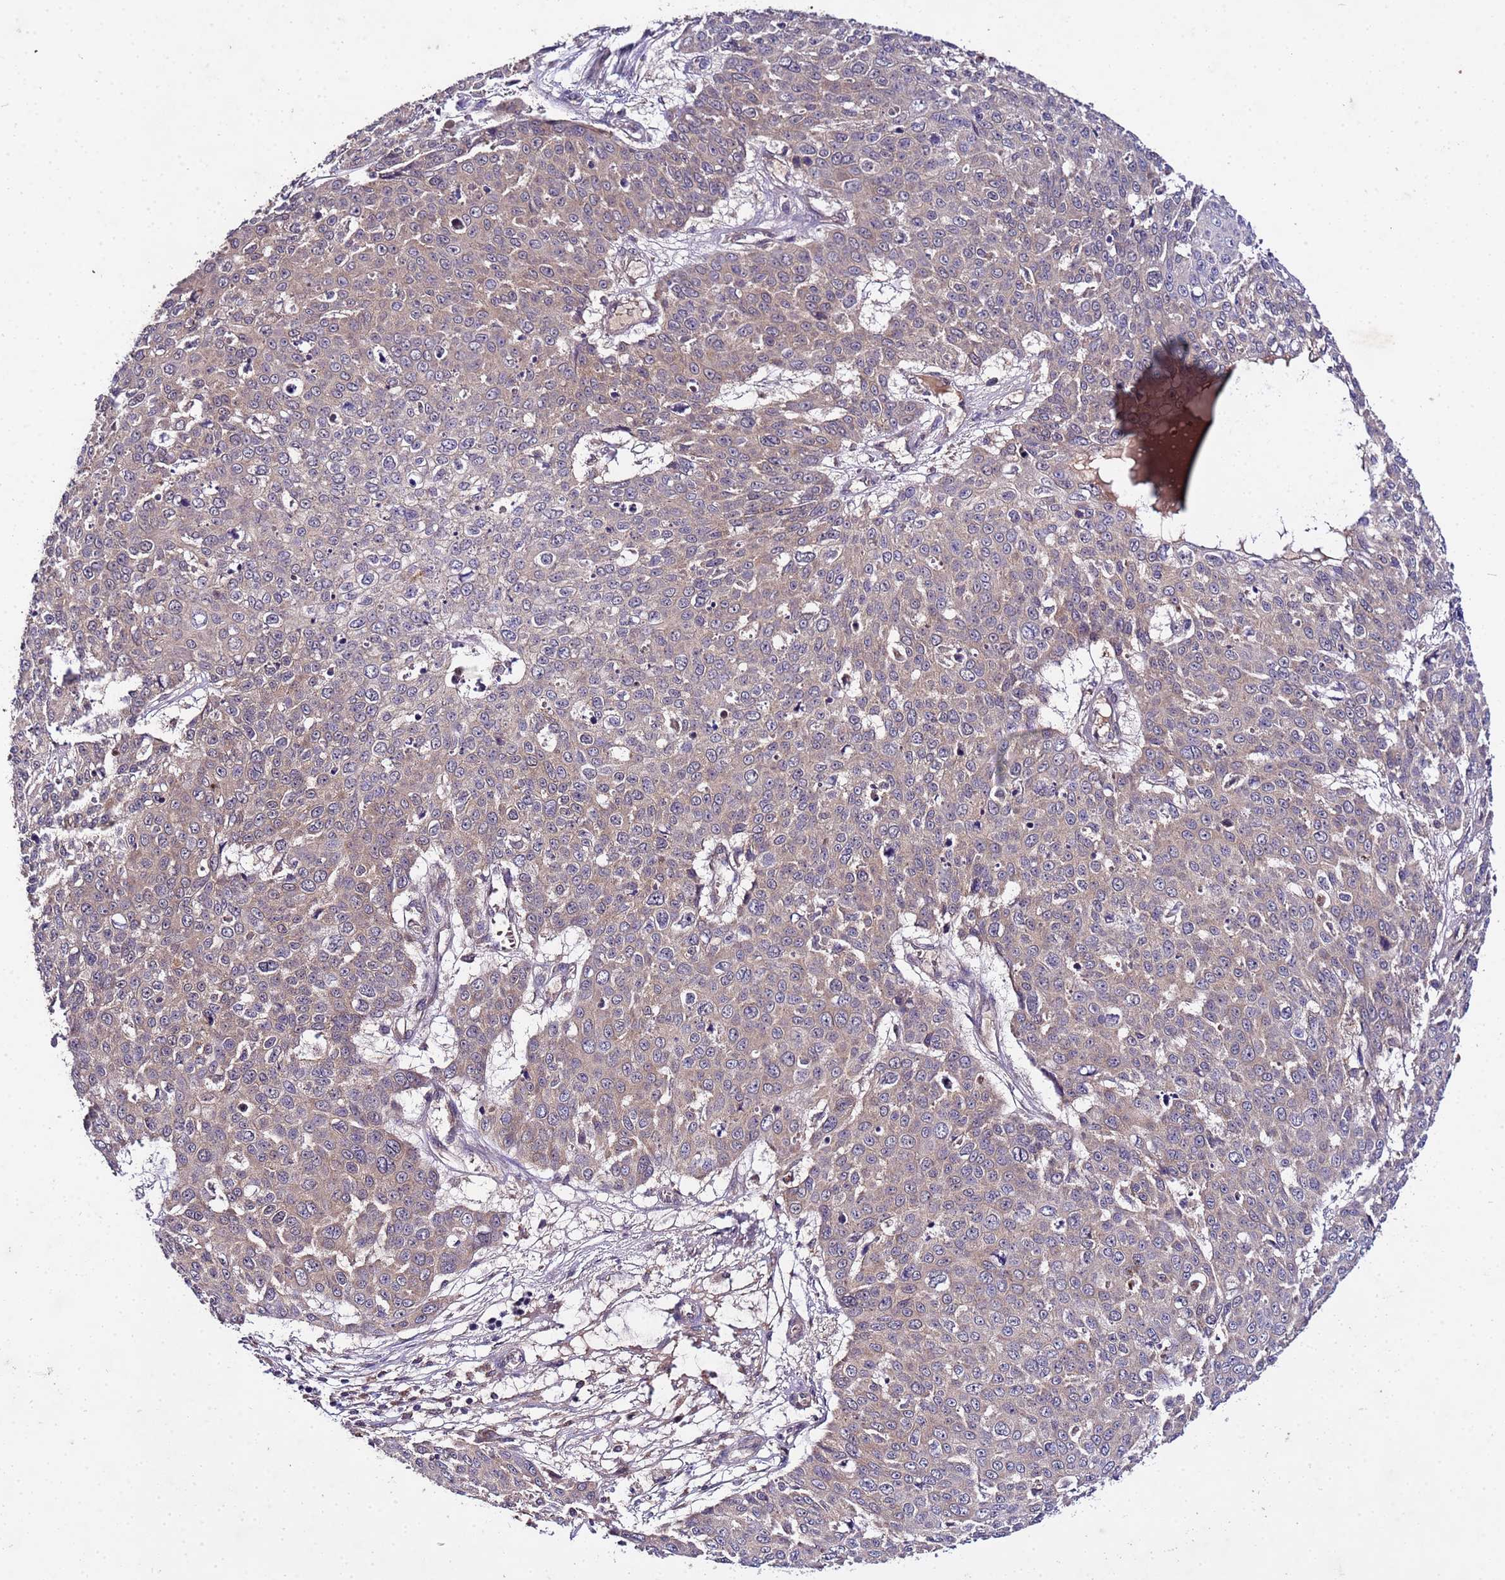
{"staining": {"intensity": "moderate", "quantity": "25%-75%", "location": "cytoplasmic/membranous"}, "tissue": "skin cancer", "cell_type": "Tumor cells", "image_type": "cancer", "snomed": [{"axis": "morphology", "description": "Squamous cell carcinoma, NOS"}, {"axis": "topography", "description": "Skin"}], "caption": "Tumor cells reveal medium levels of moderate cytoplasmic/membranous expression in about 25%-75% of cells in skin cancer. The staining was performed using DAB, with brown indicating positive protein expression. Nuclei are stained blue with hematoxylin.", "gene": "GSPT2", "patient": {"sex": "male", "age": 71}}